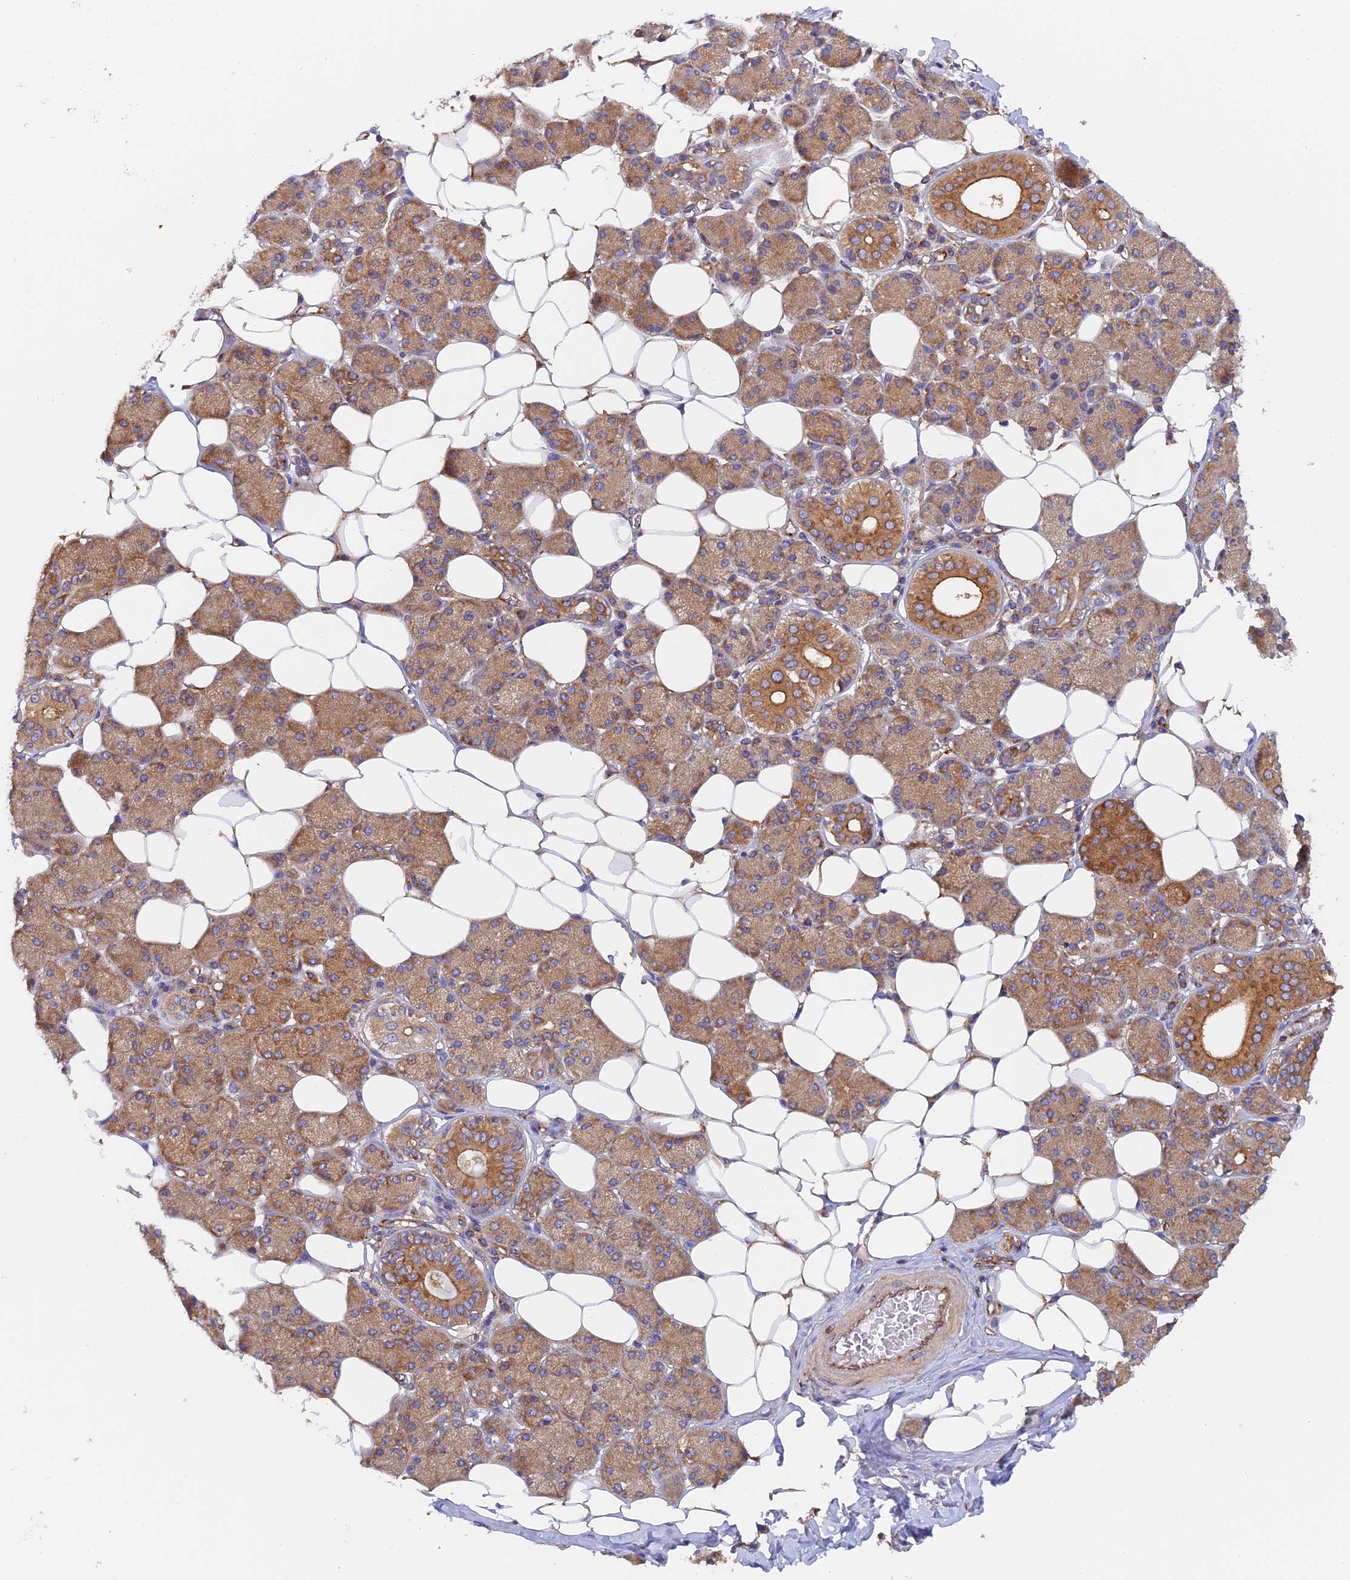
{"staining": {"intensity": "moderate", "quantity": ">75%", "location": "cytoplasmic/membranous"}, "tissue": "salivary gland", "cell_type": "Glandular cells", "image_type": "normal", "snomed": [{"axis": "morphology", "description": "Normal tissue, NOS"}, {"axis": "topography", "description": "Salivary gland"}], "caption": "IHC (DAB) staining of benign human salivary gland displays moderate cytoplasmic/membranous protein expression in approximately >75% of glandular cells. (DAB IHC, brown staining for protein, blue staining for nuclei).", "gene": "DCTN2", "patient": {"sex": "female", "age": 33}}